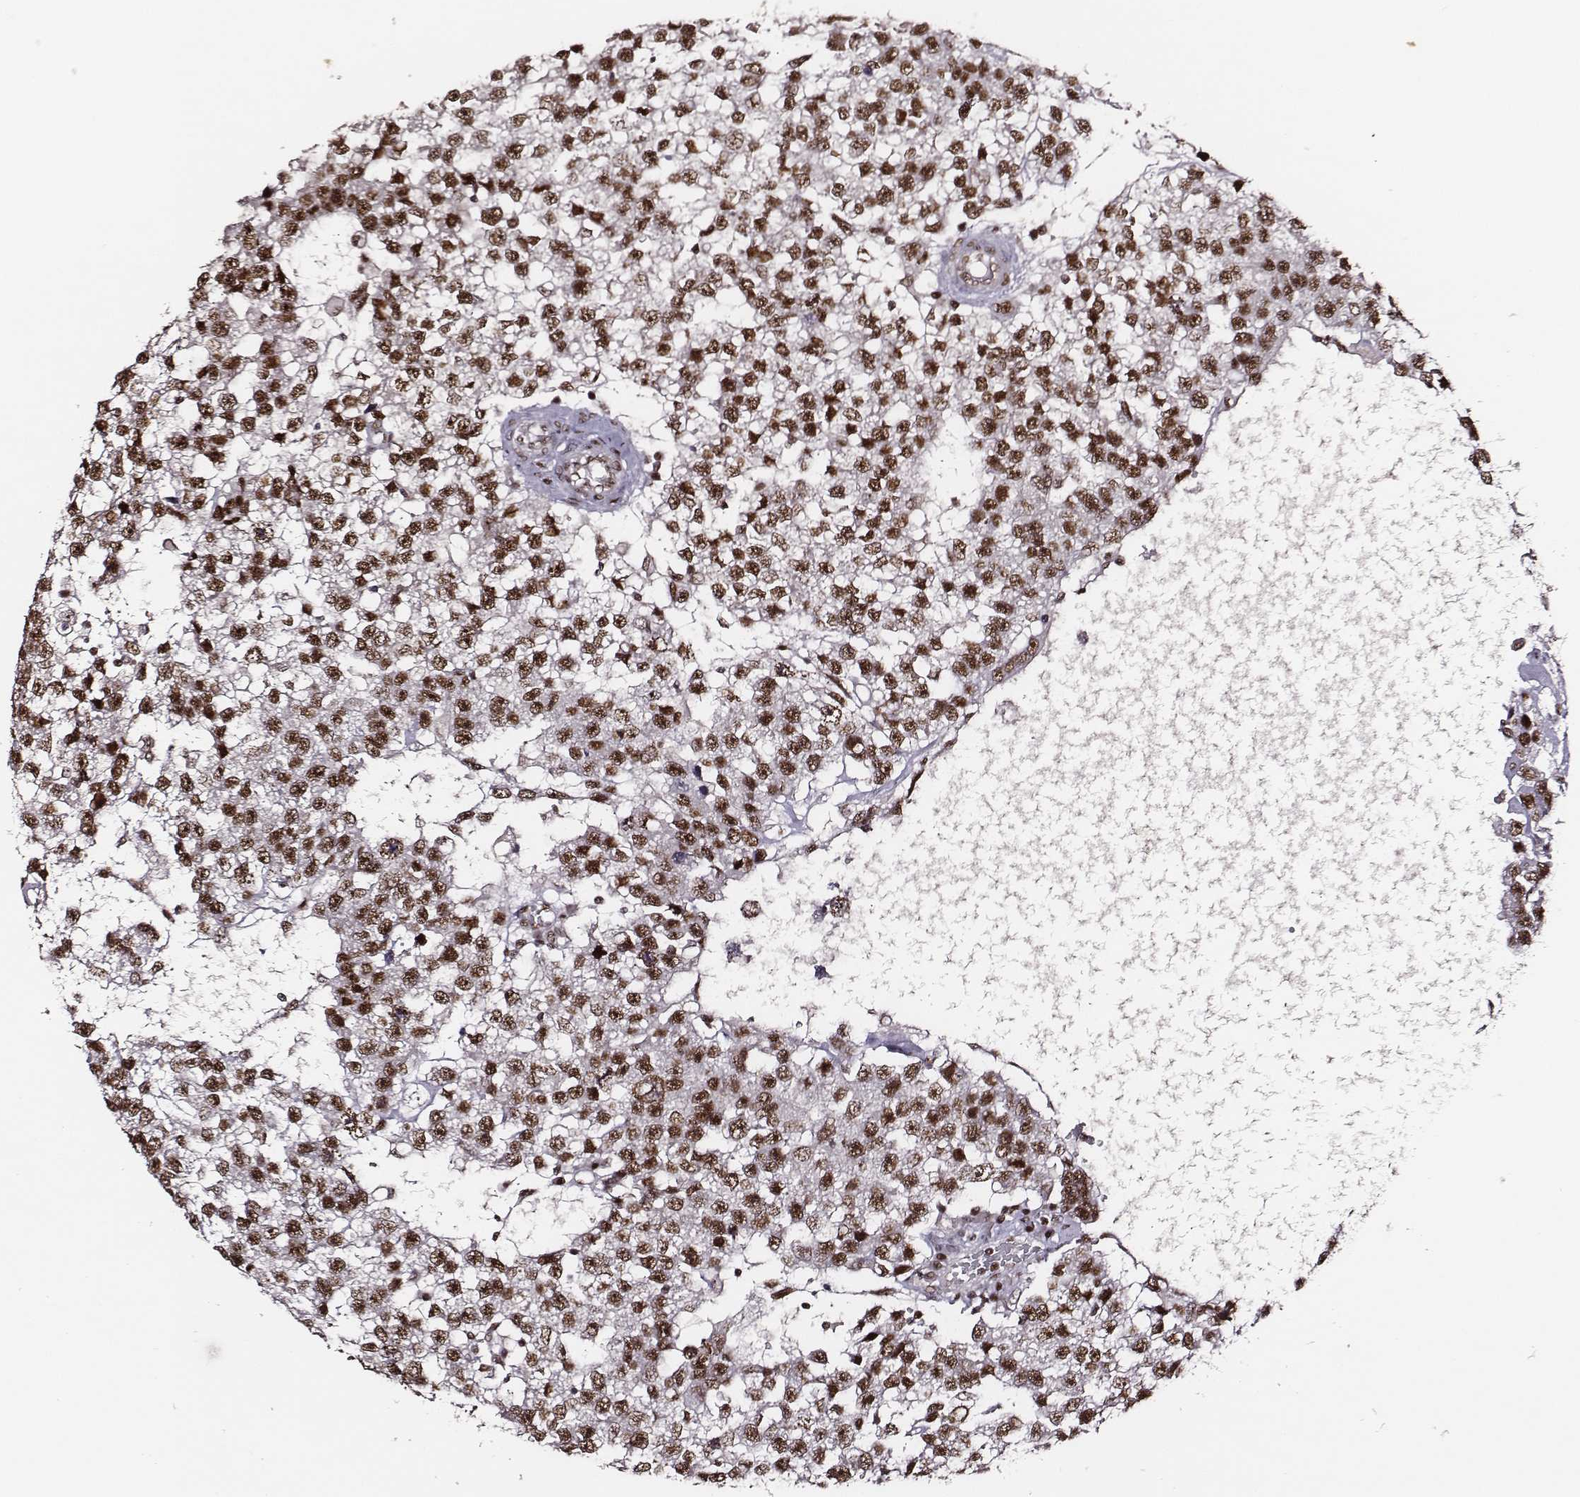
{"staining": {"intensity": "strong", "quantity": ">75%", "location": "nuclear"}, "tissue": "testis cancer", "cell_type": "Tumor cells", "image_type": "cancer", "snomed": [{"axis": "morphology", "description": "Seminoma, NOS"}, {"axis": "topography", "description": "Testis"}], "caption": "Strong nuclear staining is present in approximately >75% of tumor cells in seminoma (testis).", "gene": "PPARA", "patient": {"sex": "male", "age": 34}}